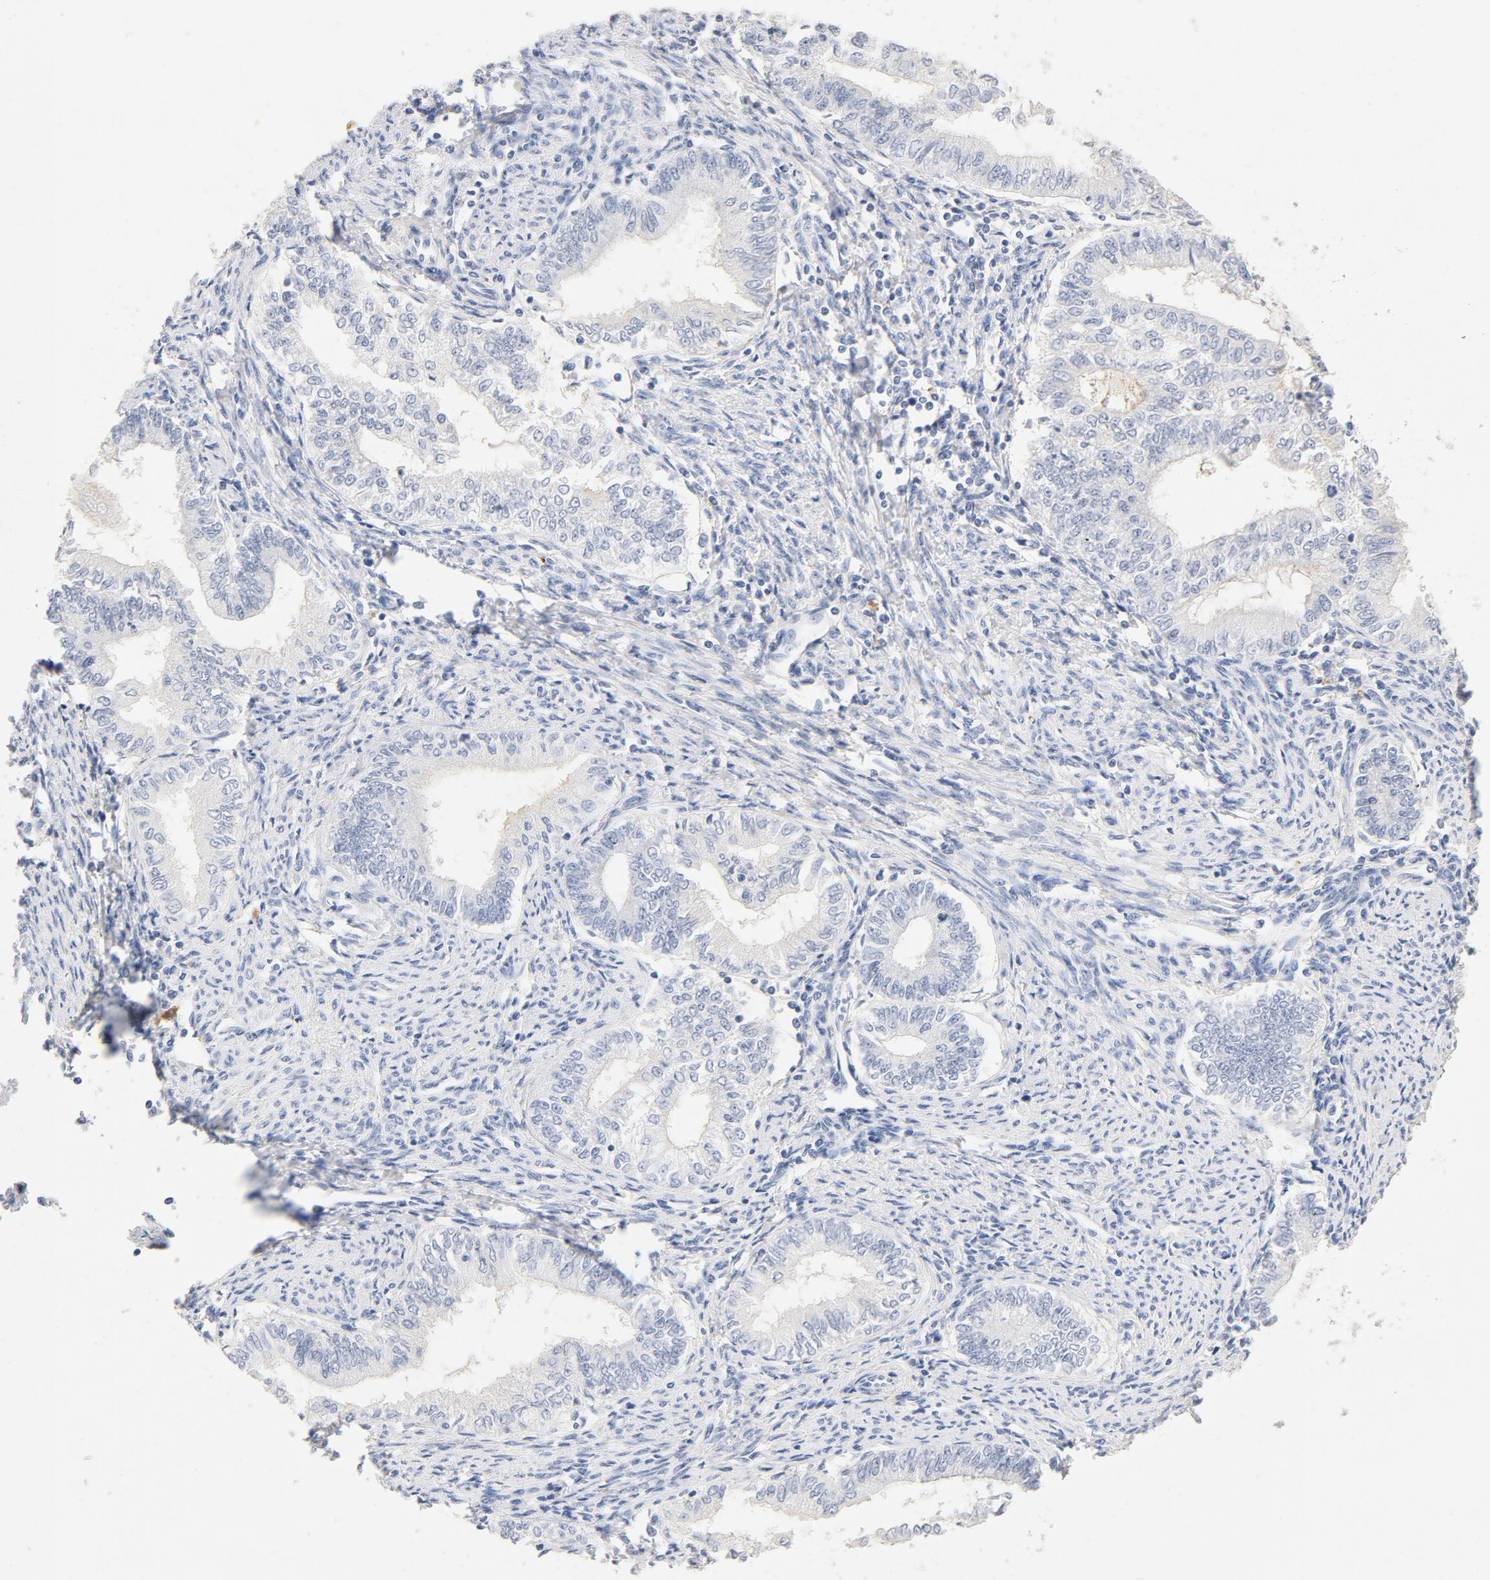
{"staining": {"intensity": "negative", "quantity": "none", "location": "none"}, "tissue": "endometrial cancer", "cell_type": "Tumor cells", "image_type": "cancer", "snomed": [{"axis": "morphology", "description": "Adenocarcinoma, NOS"}, {"axis": "topography", "description": "Endometrium"}], "caption": "This is an immunohistochemistry micrograph of endometrial cancer (adenocarcinoma). There is no expression in tumor cells.", "gene": "STAT1", "patient": {"sex": "female", "age": 66}}